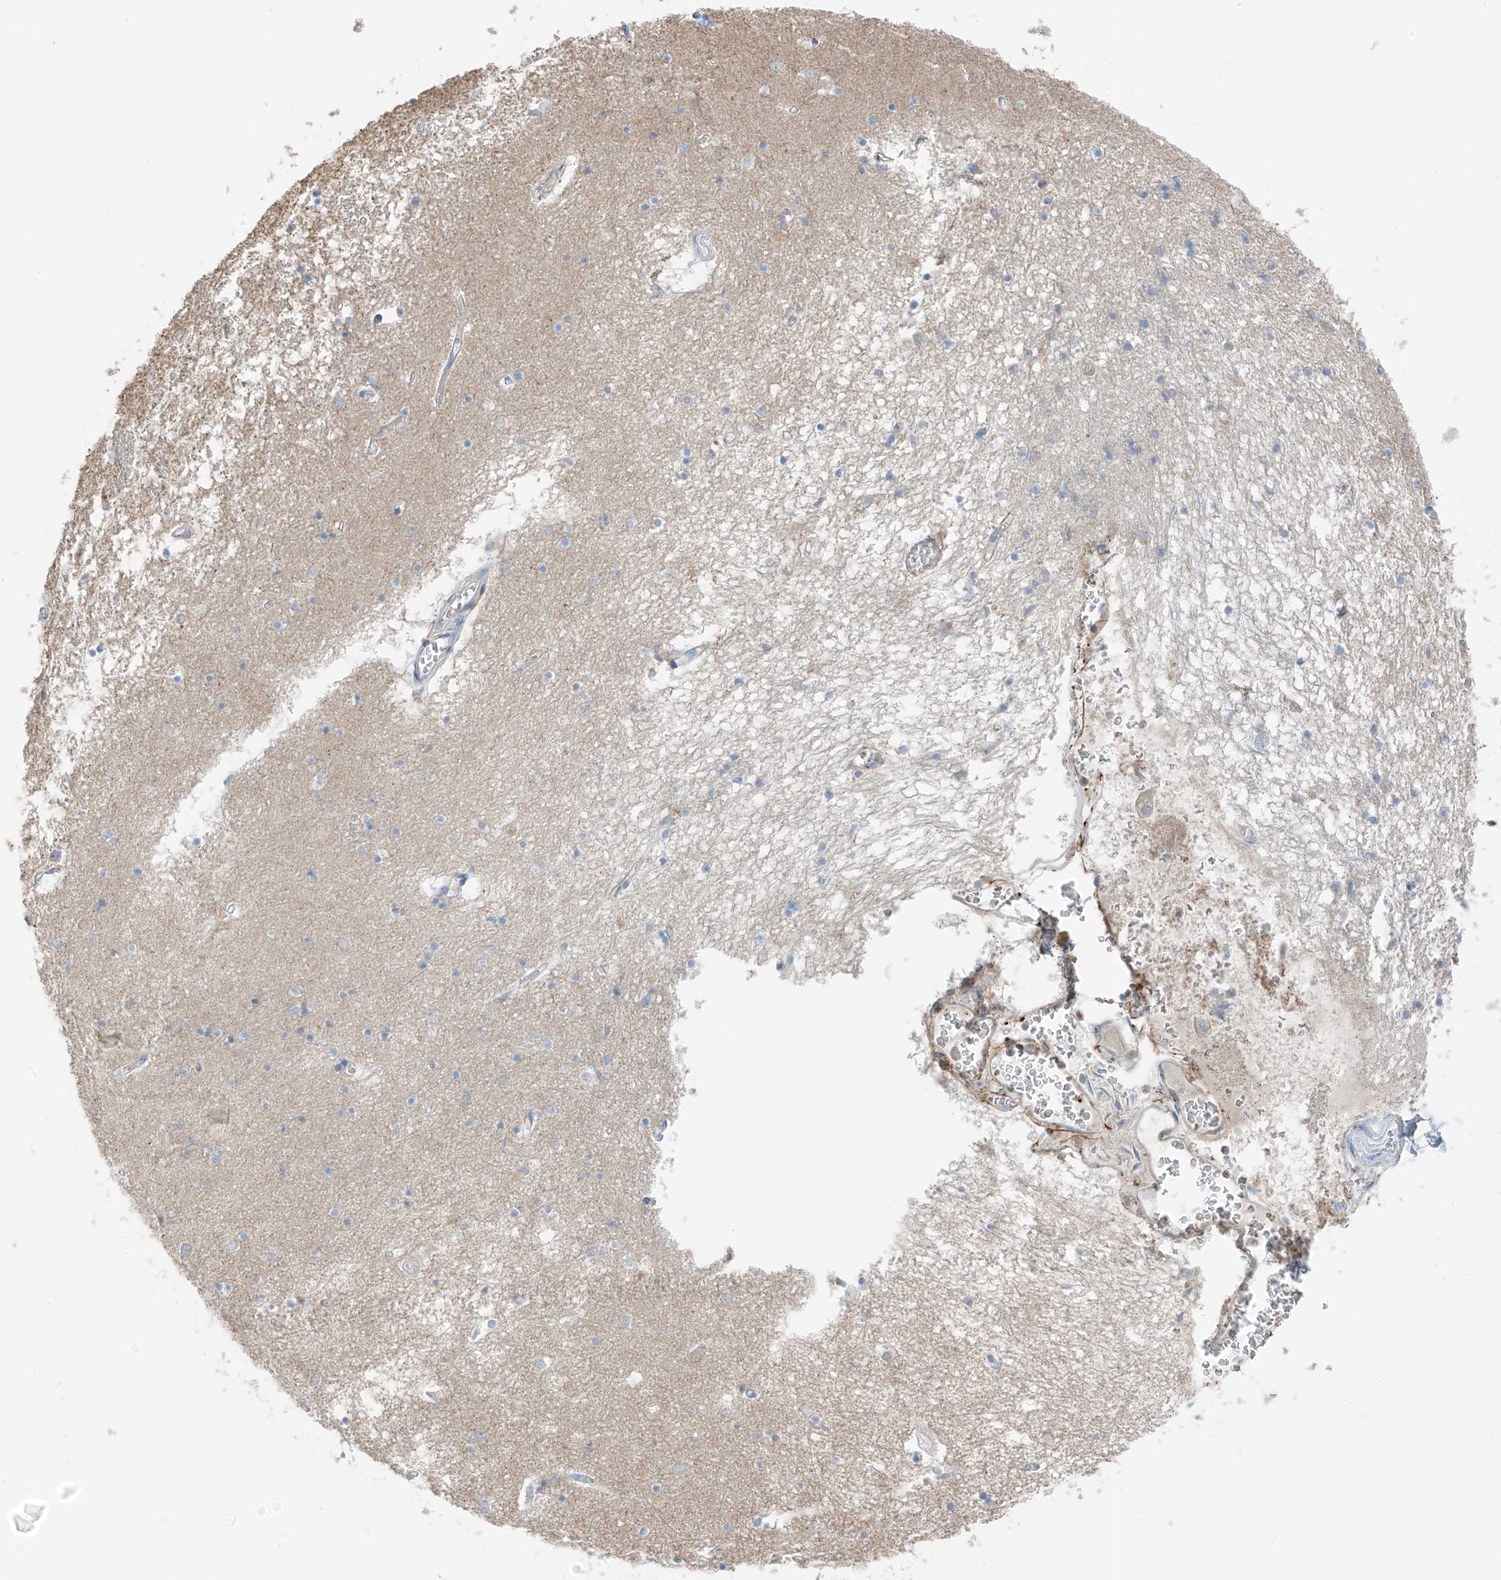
{"staining": {"intensity": "negative", "quantity": "none", "location": "none"}, "tissue": "hippocampus", "cell_type": "Glial cells", "image_type": "normal", "snomed": [{"axis": "morphology", "description": "Normal tissue, NOS"}, {"axis": "topography", "description": "Hippocampus"}], "caption": "Immunohistochemistry (IHC) of normal human hippocampus reveals no expression in glial cells.", "gene": "NALCN", "patient": {"sex": "male", "age": 70}}